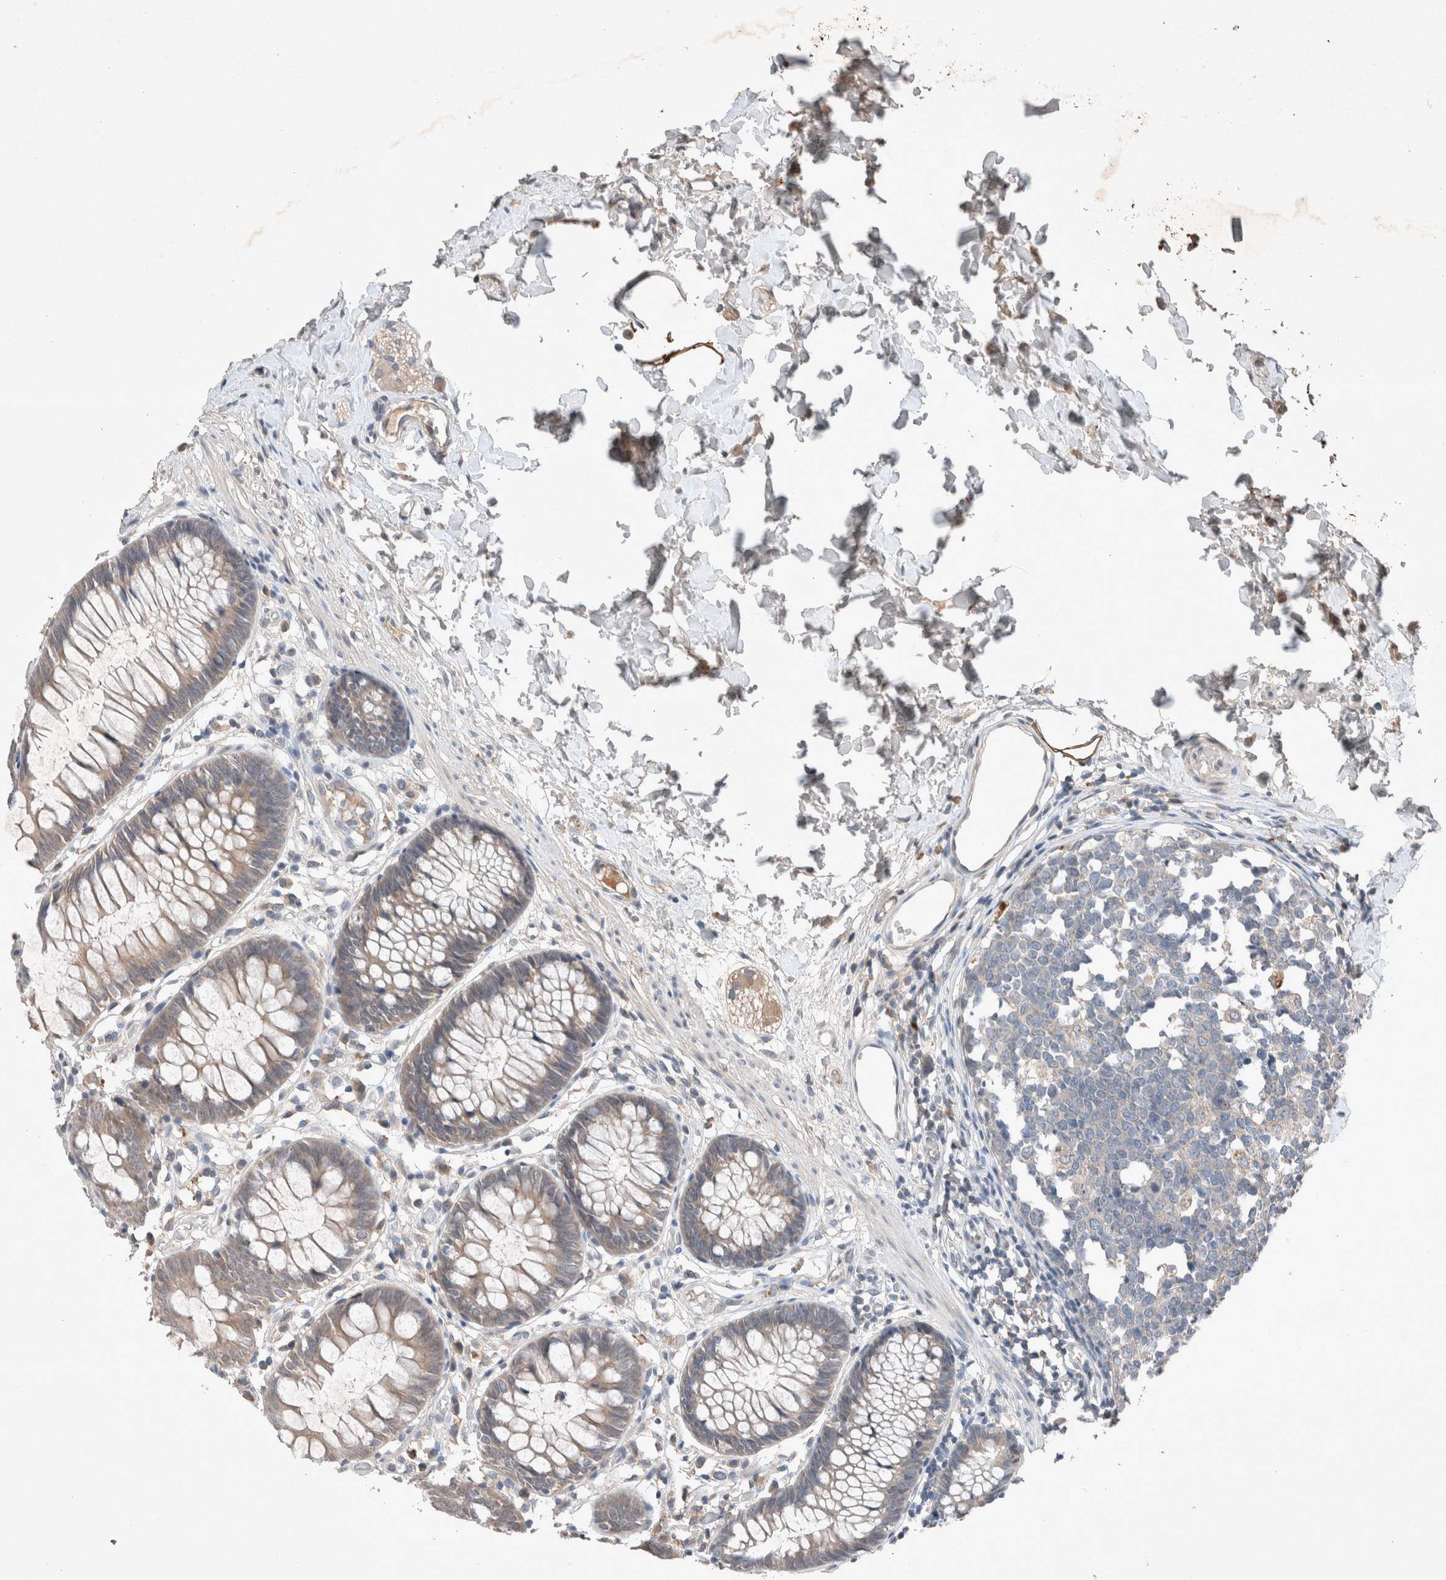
{"staining": {"intensity": "weak", "quantity": ">75%", "location": "cytoplasmic/membranous"}, "tissue": "colon", "cell_type": "Endothelial cells", "image_type": "normal", "snomed": [{"axis": "morphology", "description": "Normal tissue, NOS"}, {"axis": "topography", "description": "Colon"}], "caption": "Protein expression analysis of unremarkable human colon reveals weak cytoplasmic/membranous expression in approximately >75% of endothelial cells. Nuclei are stained in blue.", "gene": "UGCG", "patient": {"sex": "male", "age": 14}}